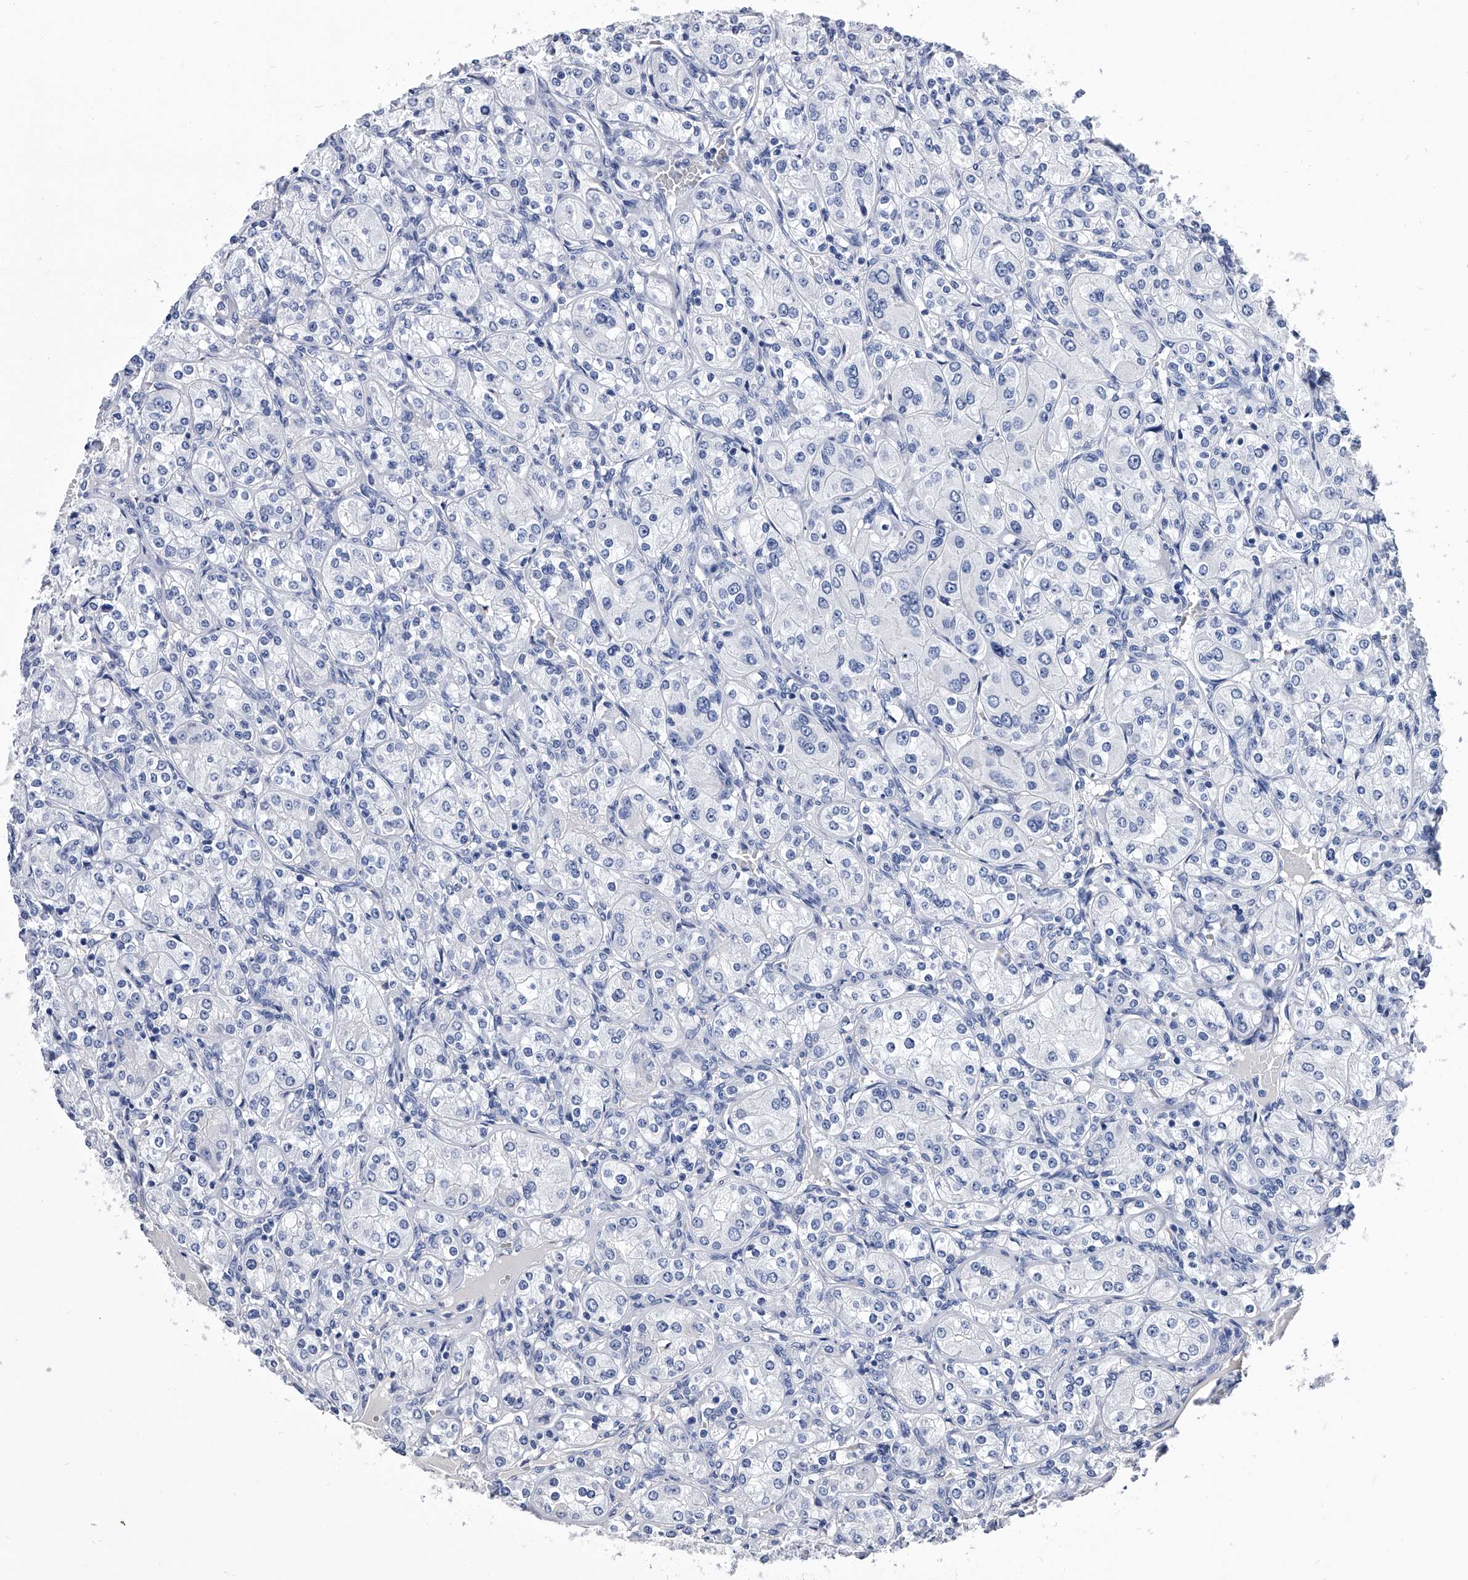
{"staining": {"intensity": "negative", "quantity": "none", "location": "none"}, "tissue": "renal cancer", "cell_type": "Tumor cells", "image_type": "cancer", "snomed": [{"axis": "morphology", "description": "Adenocarcinoma, NOS"}, {"axis": "topography", "description": "Kidney"}], "caption": "A high-resolution photomicrograph shows IHC staining of renal cancer (adenocarcinoma), which demonstrates no significant expression in tumor cells.", "gene": "EFCAB7", "patient": {"sex": "male", "age": 77}}